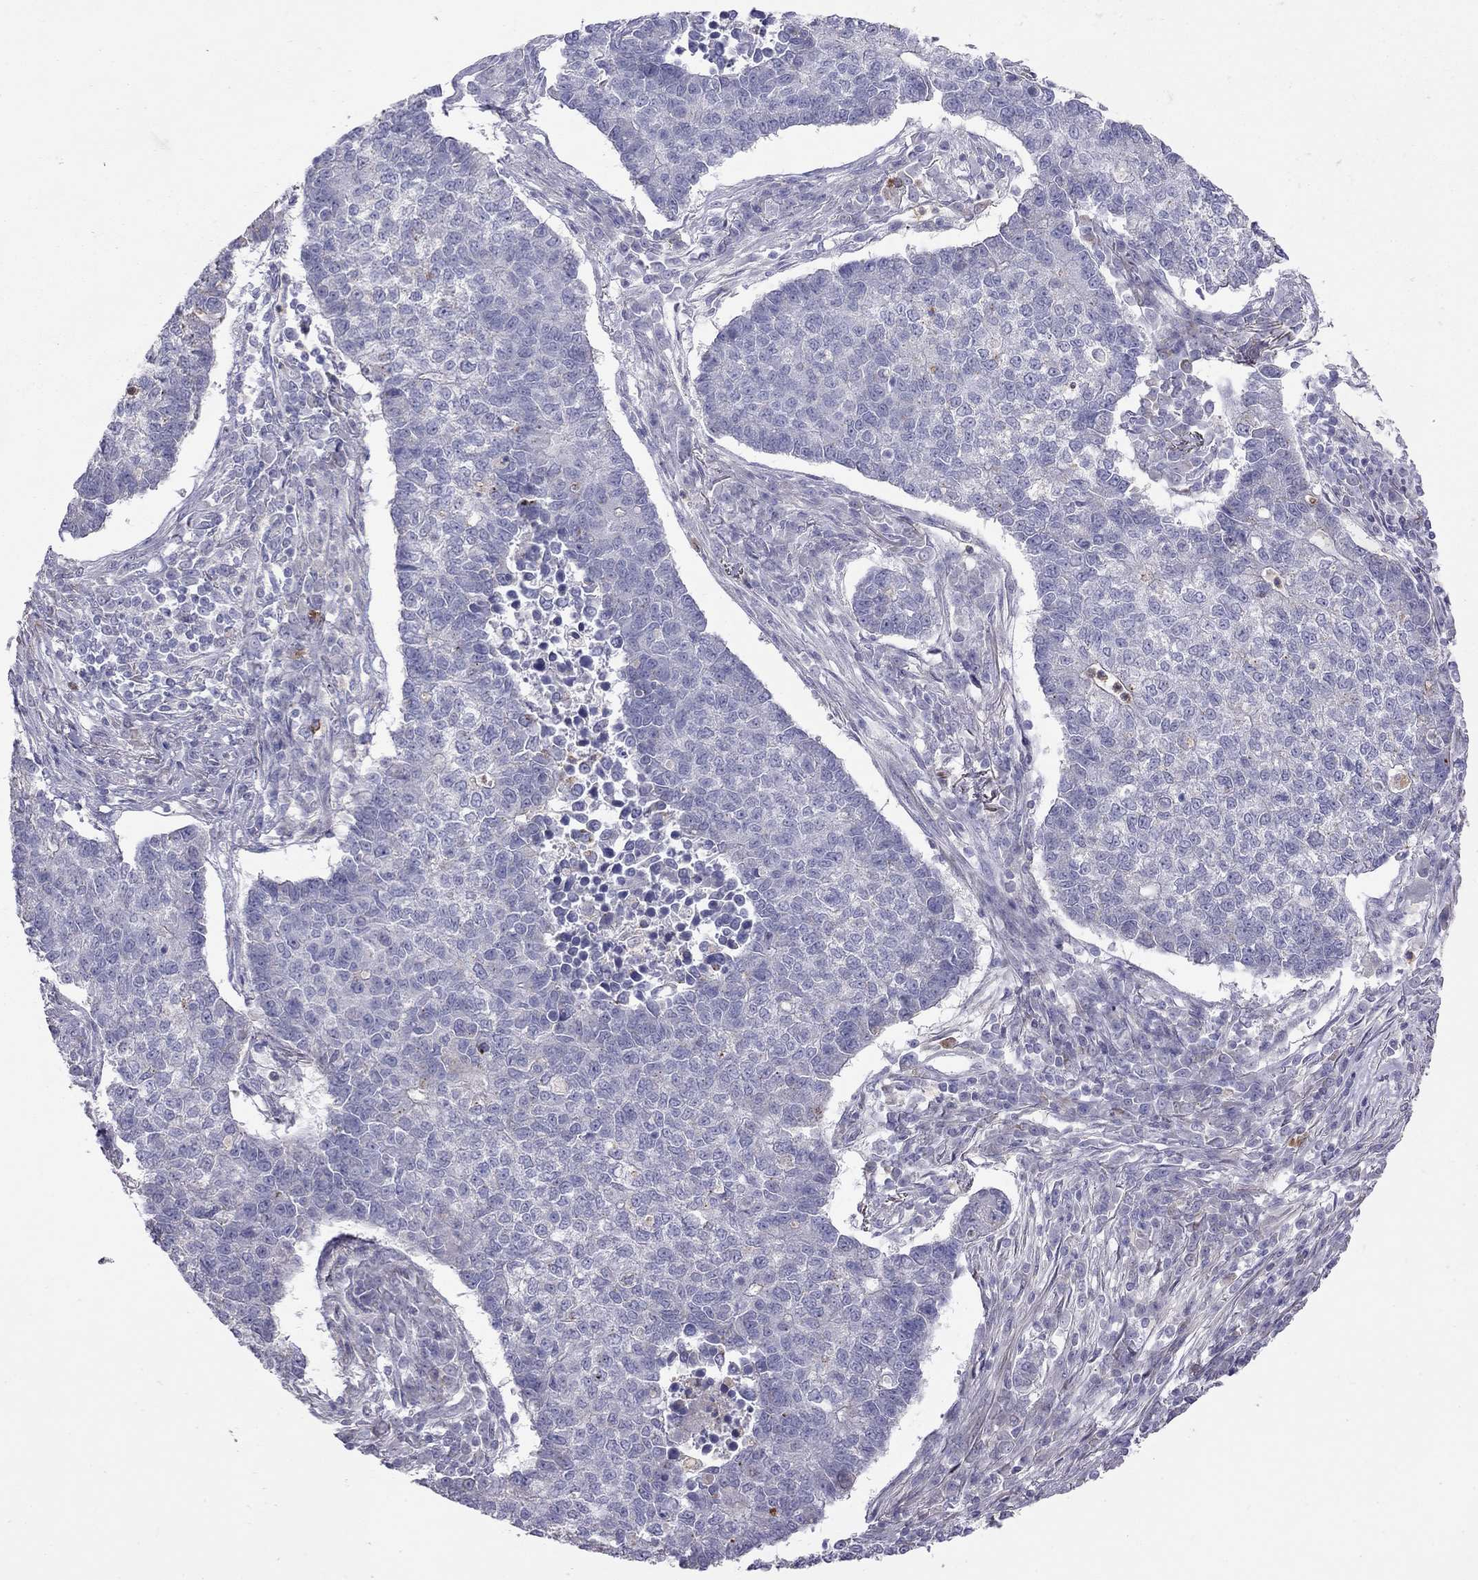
{"staining": {"intensity": "negative", "quantity": "none", "location": "none"}, "tissue": "lung cancer", "cell_type": "Tumor cells", "image_type": "cancer", "snomed": [{"axis": "morphology", "description": "Adenocarcinoma, NOS"}, {"axis": "topography", "description": "Lung"}], "caption": "Immunohistochemistry (IHC) photomicrograph of neoplastic tissue: adenocarcinoma (lung) stained with DAB (3,3'-diaminobenzidine) exhibits no significant protein positivity in tumor cells.", "gene": "STAR", "patient": {"sex": "male", "age": 57}}